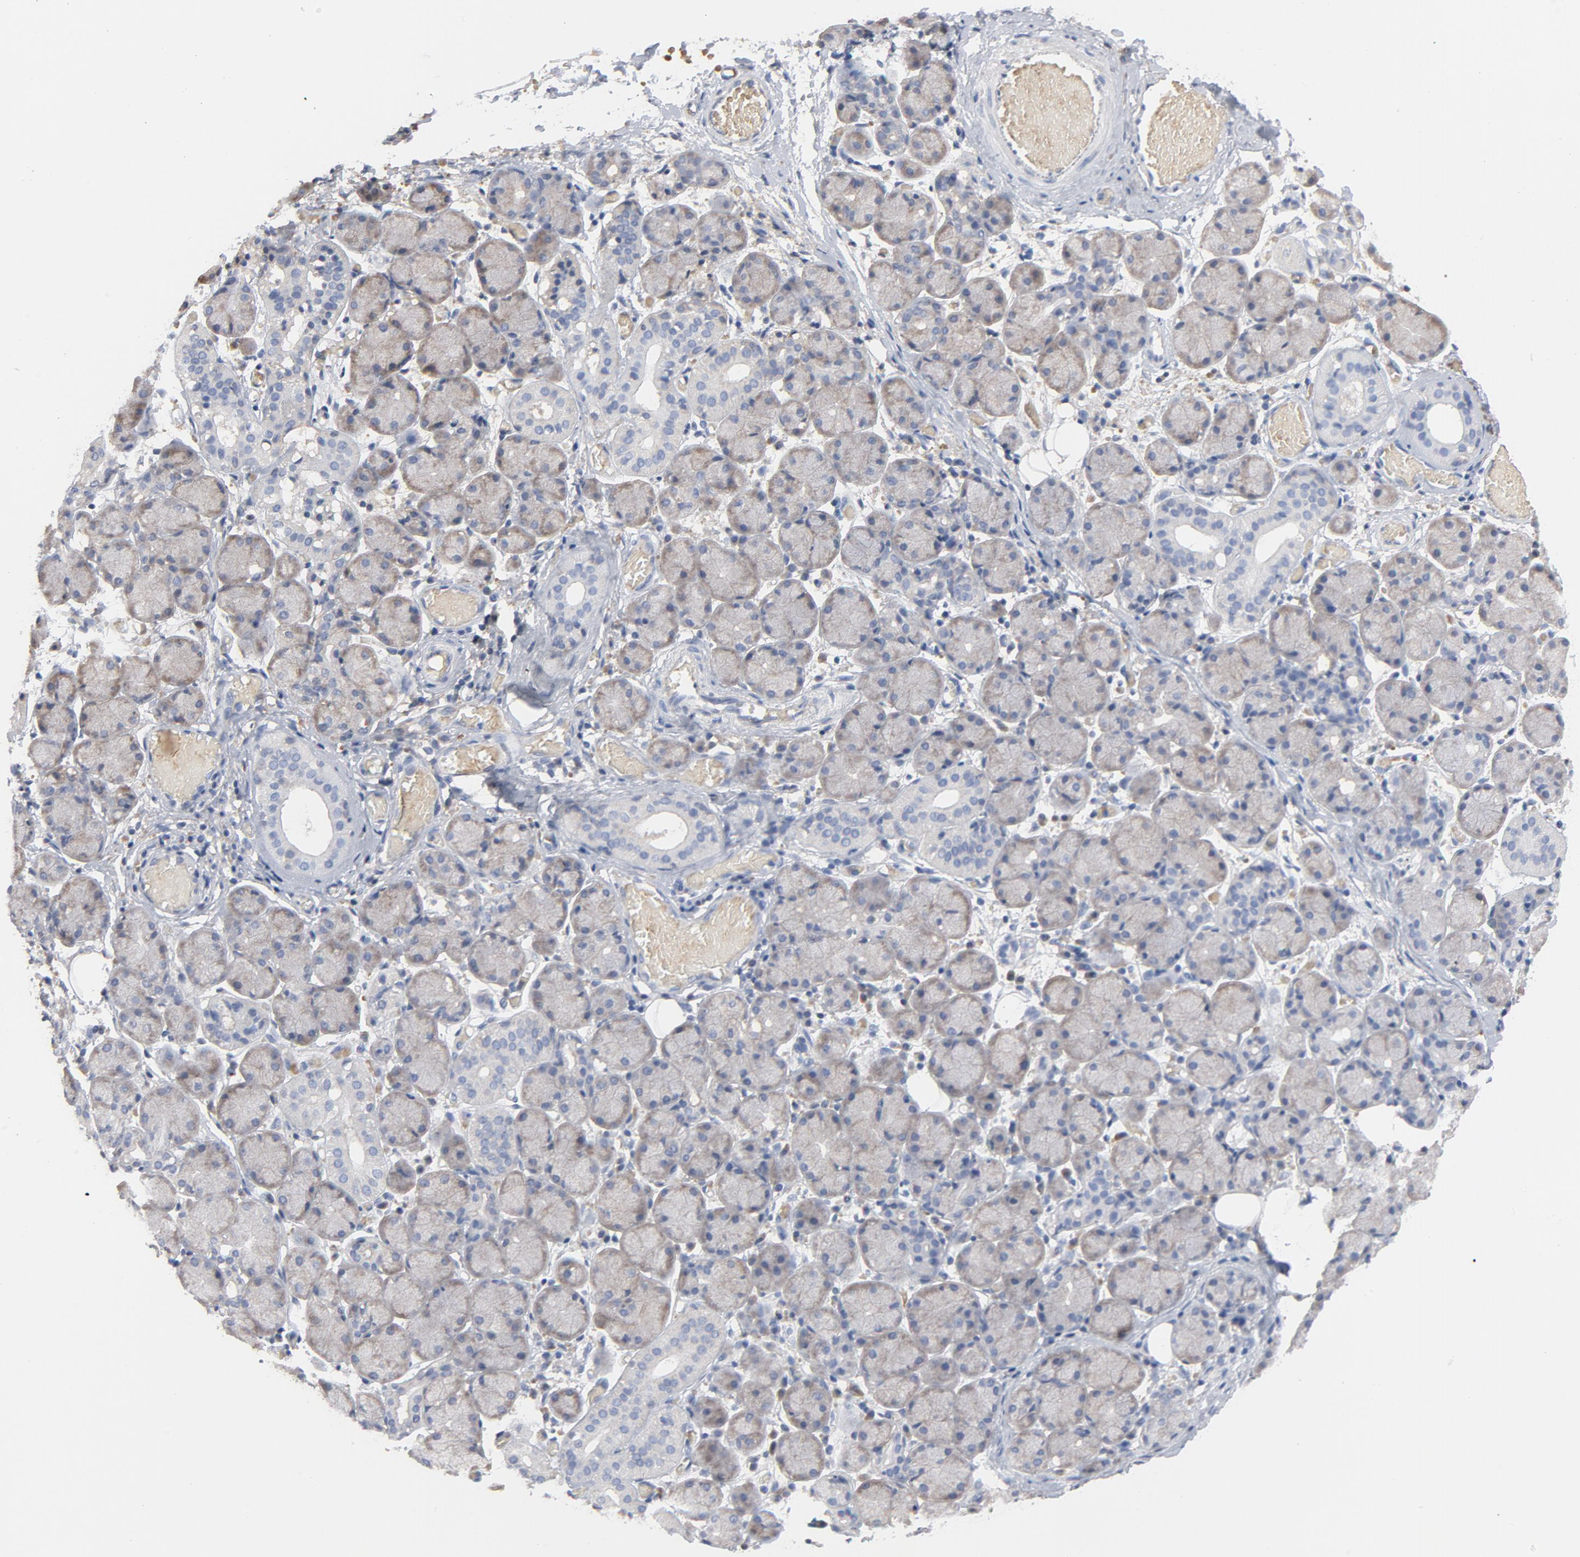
{"staining": {"intensity": "weak", "quantity": ">75%", "location": "cytoplasmic/membranous"}, "tissue": "salivary gland", "cell_type": "Glandular cells", "image_type": "normal", "snomed": [{"axis": "morphology", "description": "Normal tissue, NOS"}, {"axis": "topography", "description": "Salivary gland"}], "caption": "Glandular cells reveal low levels of weak cytoplasmic/membranous expression in approximately >75% of cells in normal human salivary gland.", "gene": "PRDX1", "patient": {"sex": "female", "age": 24}}